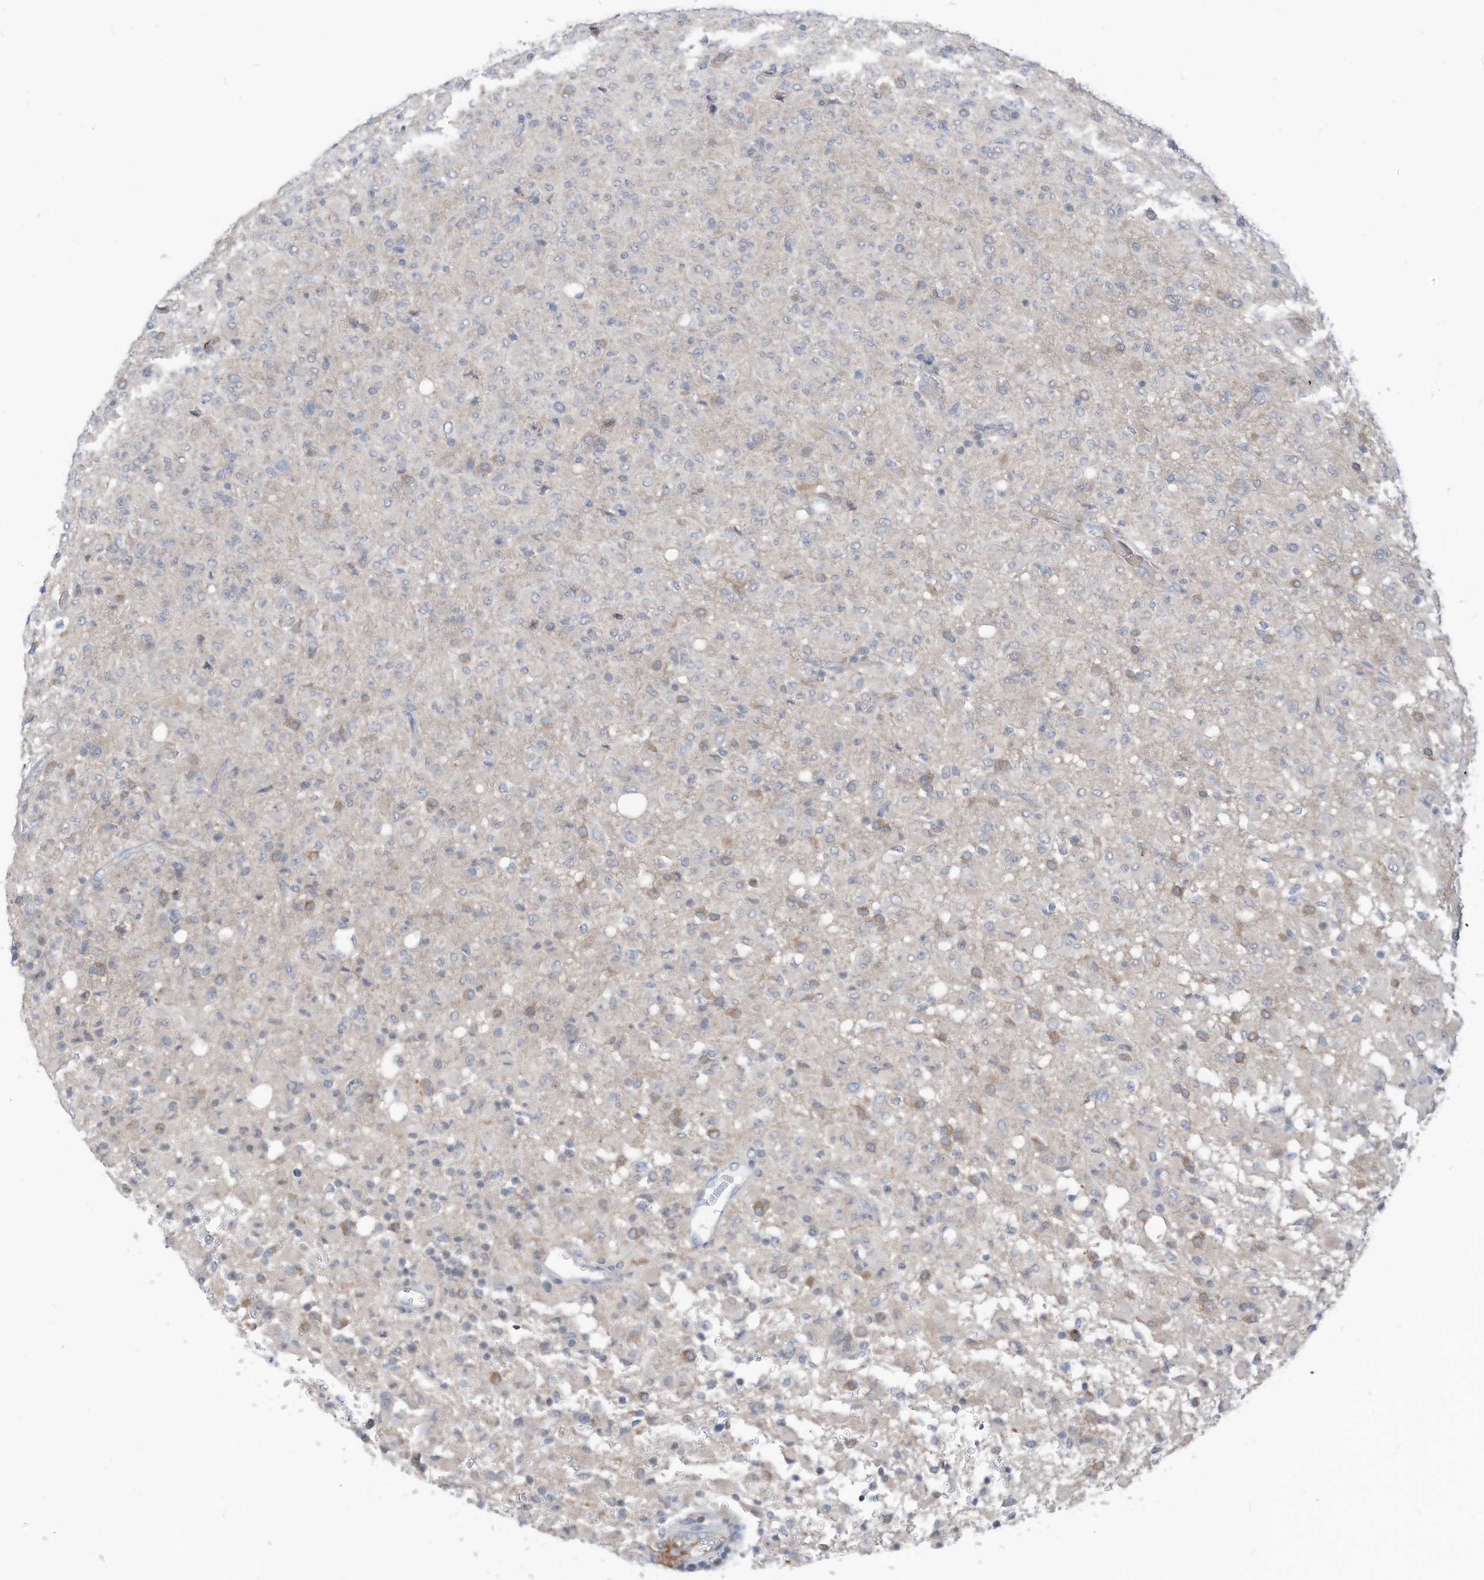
{"staining": {"intensity": "negative", "quantity": "none", "location": "none"}, "tissue": "glioma", "cell_type": "Tumor cells", "image_type": "cancer", "snomed": [{"axis": "morphology", "description": "Glioma, malignant, High grade"}, {"axis": "topography", "description": "Brain"}], "caption": "Tumor cells are negative for brown protein staining in malignant glioma (high-grade).", "gene": "GPATCH3", "patient": {"sex": "female", "age": 57}}